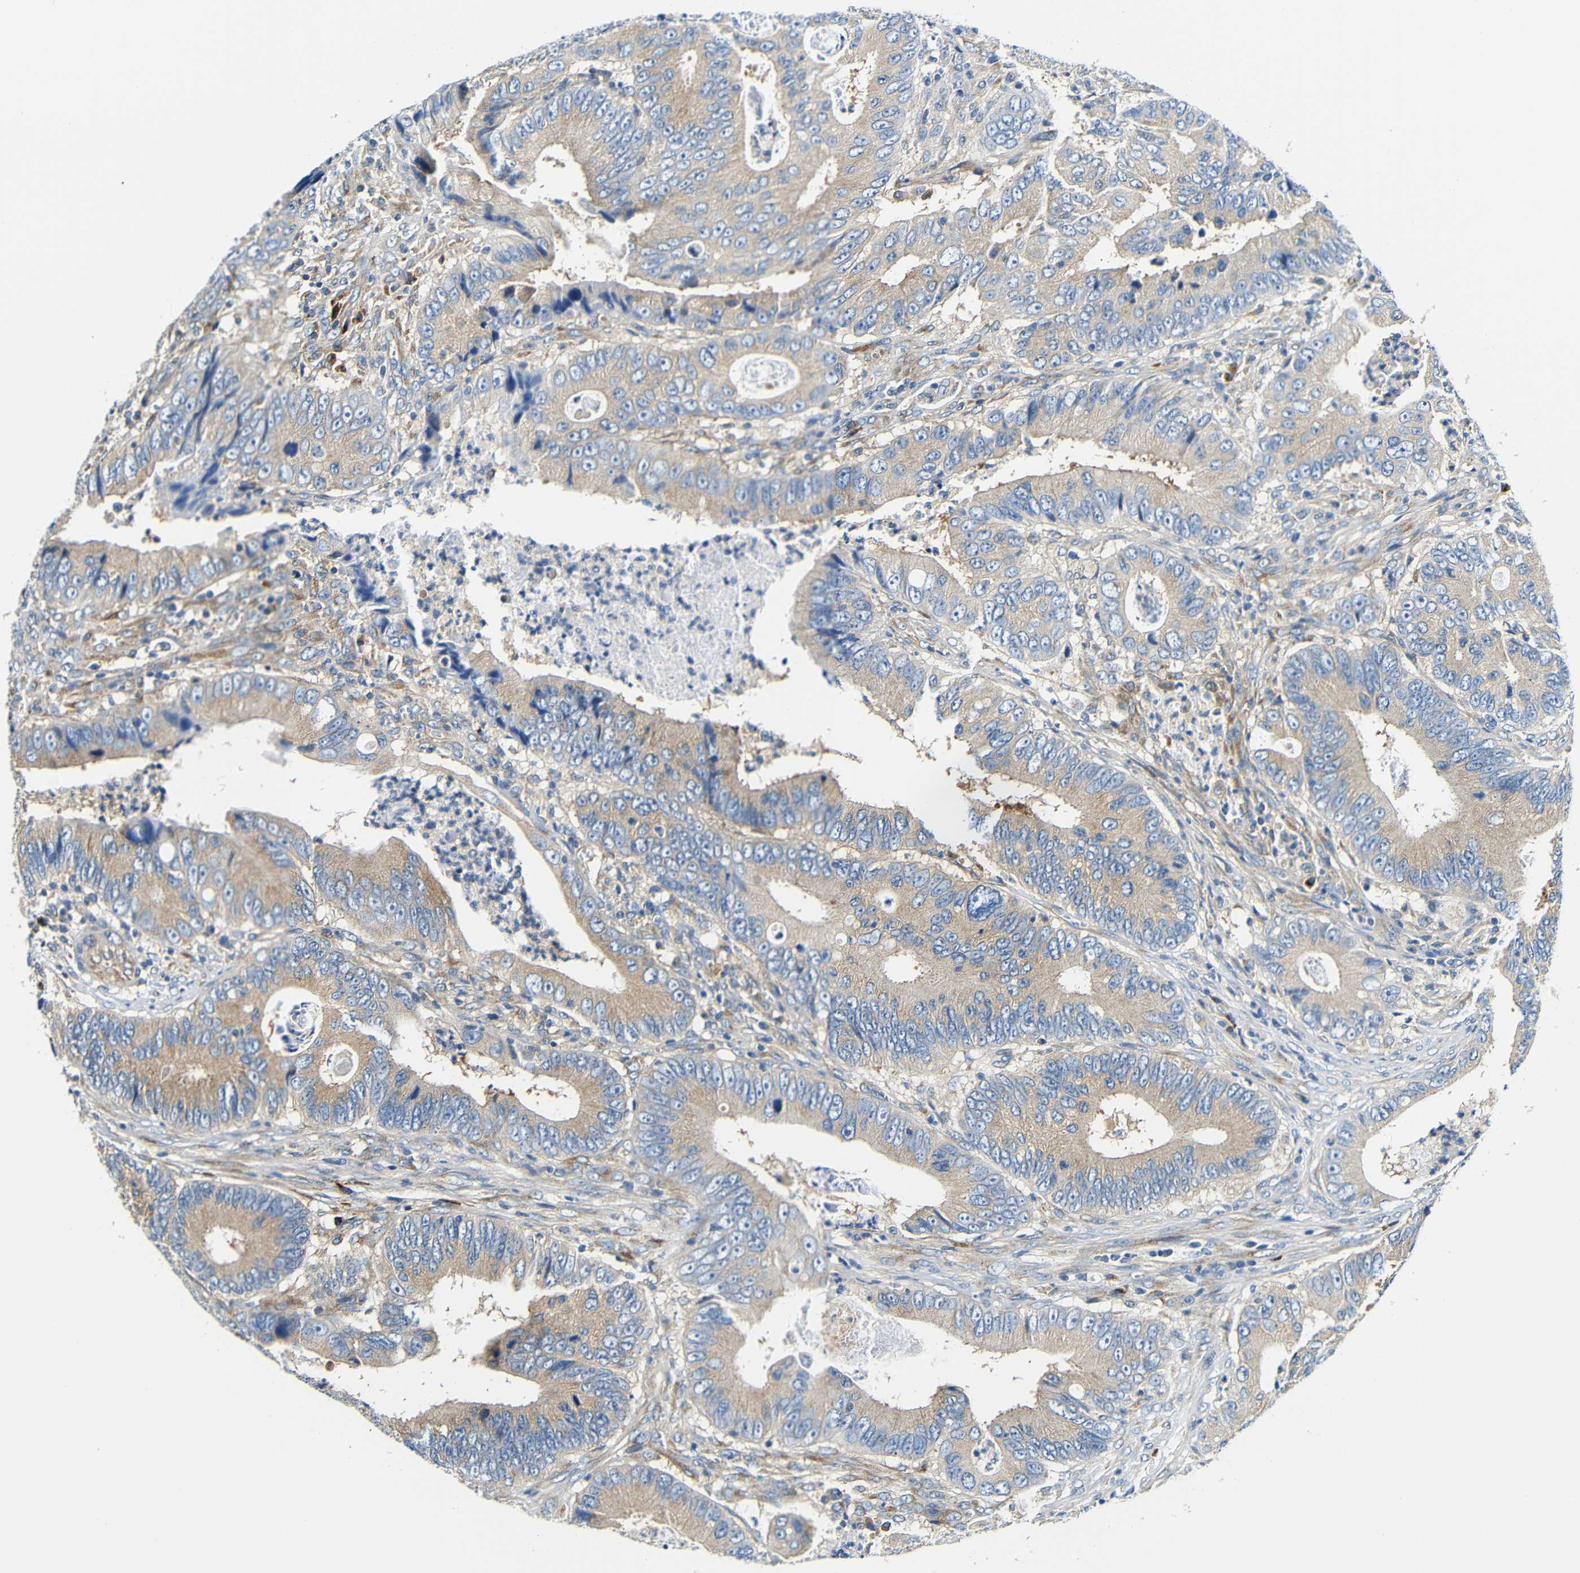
{"staining": {"intensity": "weak", "quantity": ">75%", "location": "cytoplasmic/membranous"}, "tissue": "colorectal cancer", "cell_type": "Tumor cells", "image_type": "cancer", "snomed": [{"axis": "morphology", "description": "Inflammation, NOS"}, {"axis": "morphology", "description": "Adenocarcinoma, NOS"}, {"axis": "topography", "description": "Colon"}], "caption": "Immunohistochemistry (IHC) image of neoplastic tissue: human colorectal adenocarcinoma stained using immunohistochemistry demonstrates low levels of weak protein expression localized specifically in the cytoplasmic/membranous of tumor cells, appearing as a cytoplasmic/membranous brown color.", "gene": "USO1", "patient": {"sex": "male", "age": 72}}